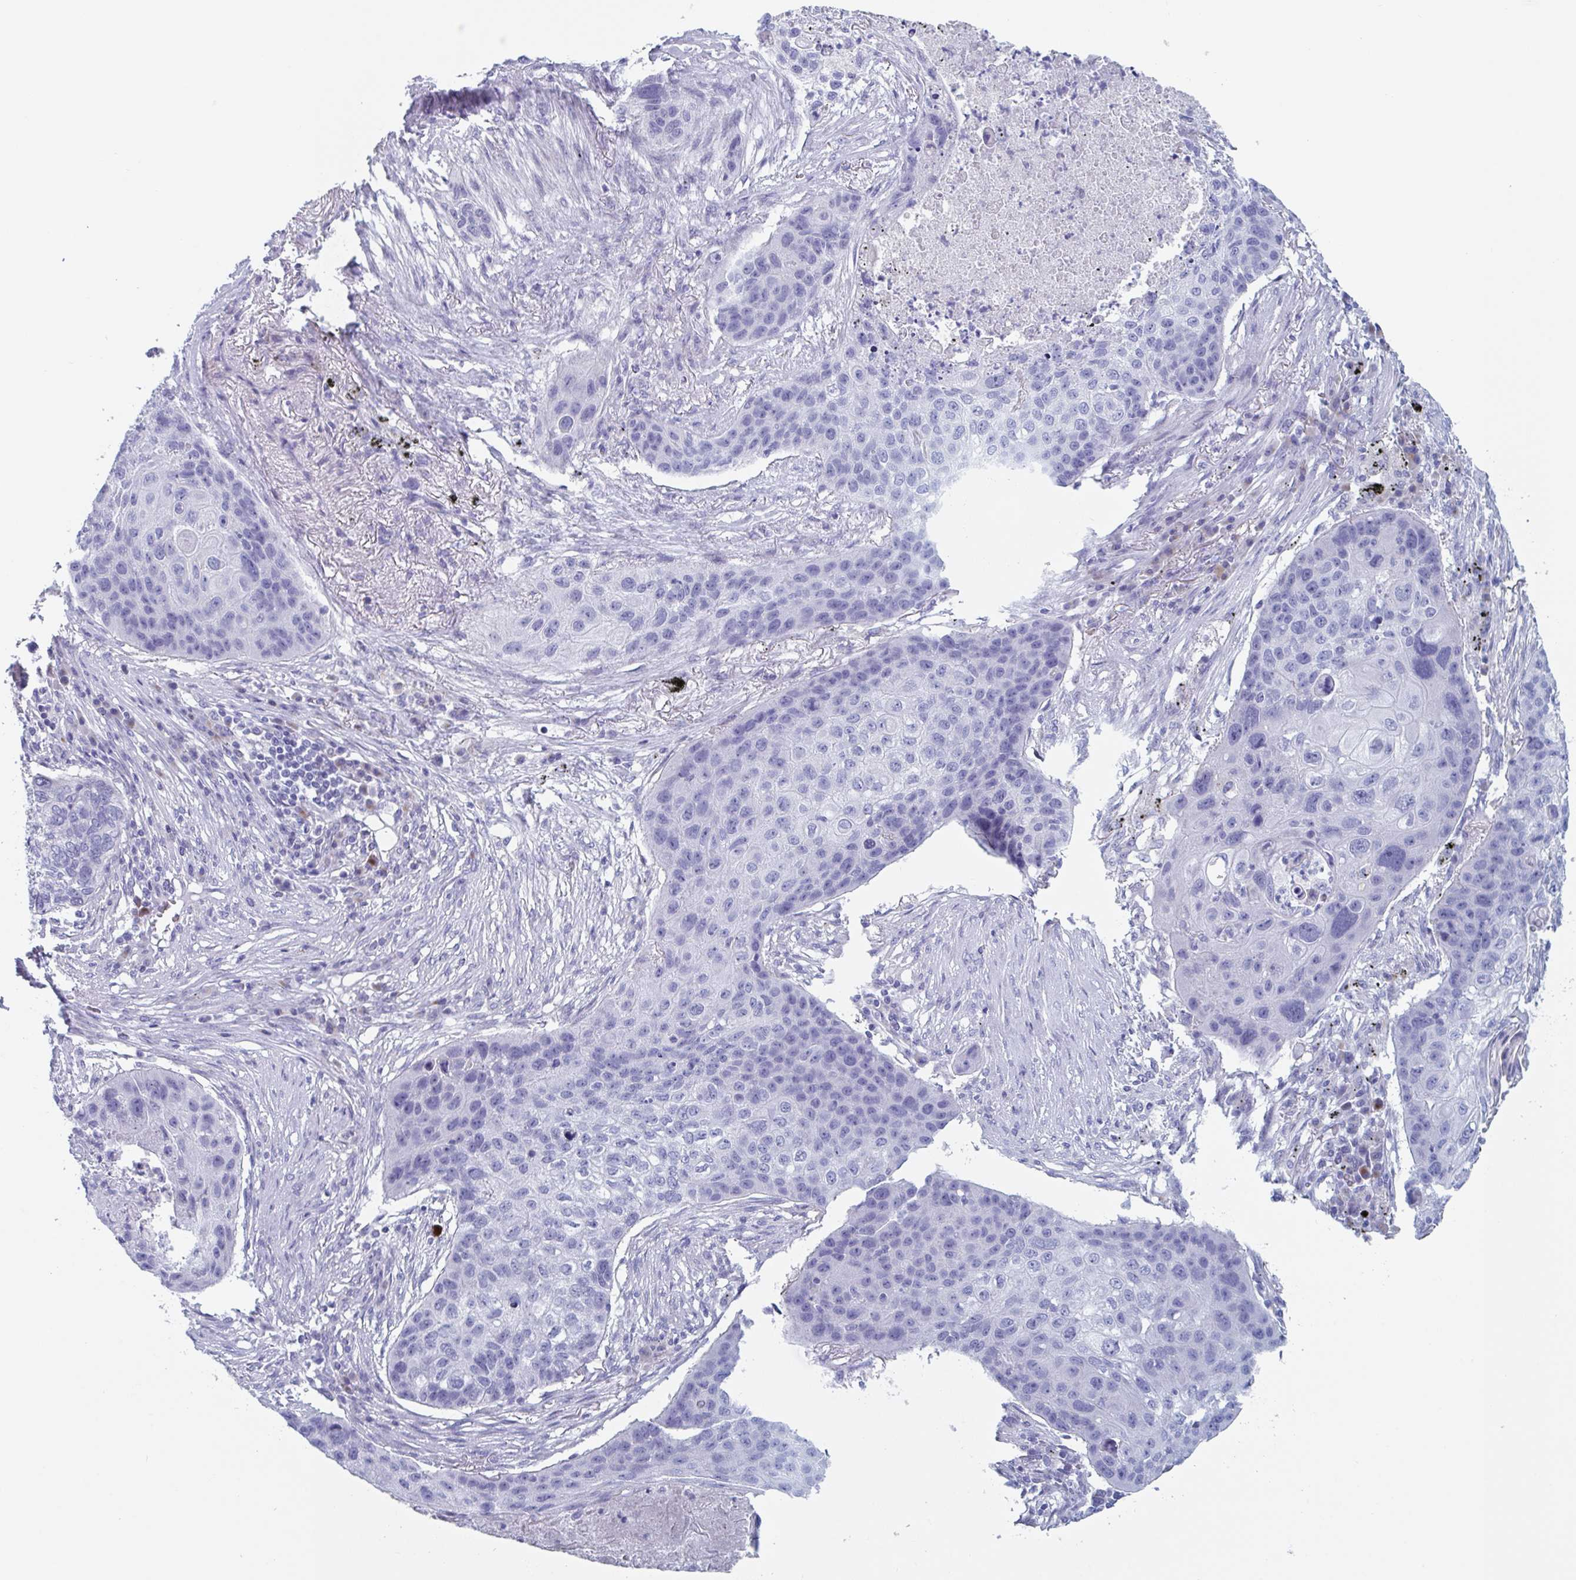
{"staining": {"intensity": "negative", "quantity": "none", "location": "none"}, "tissue": "lung cancer", "cell_type": "Tumor cells", "image_type": "cancer", "snomed": [{"axis": "morphology", "description": "Squamous cell carcinoma, NOS"}, {"axis": "topography", "description": "Lung"}], "caption": "Immunohistochemistry image of human lung squamous cell carcinoma stained for a protein (brown), which exhibits no positivity in tumor cells. Brightfield microscopy of IHC stained with DAB (3,3'-diaminobenzidine) (brown) and hematoxylin (blue), captured at high magnification.", "gene": "NT5C3B", "patient": {"sex": "female", "age": 63}}